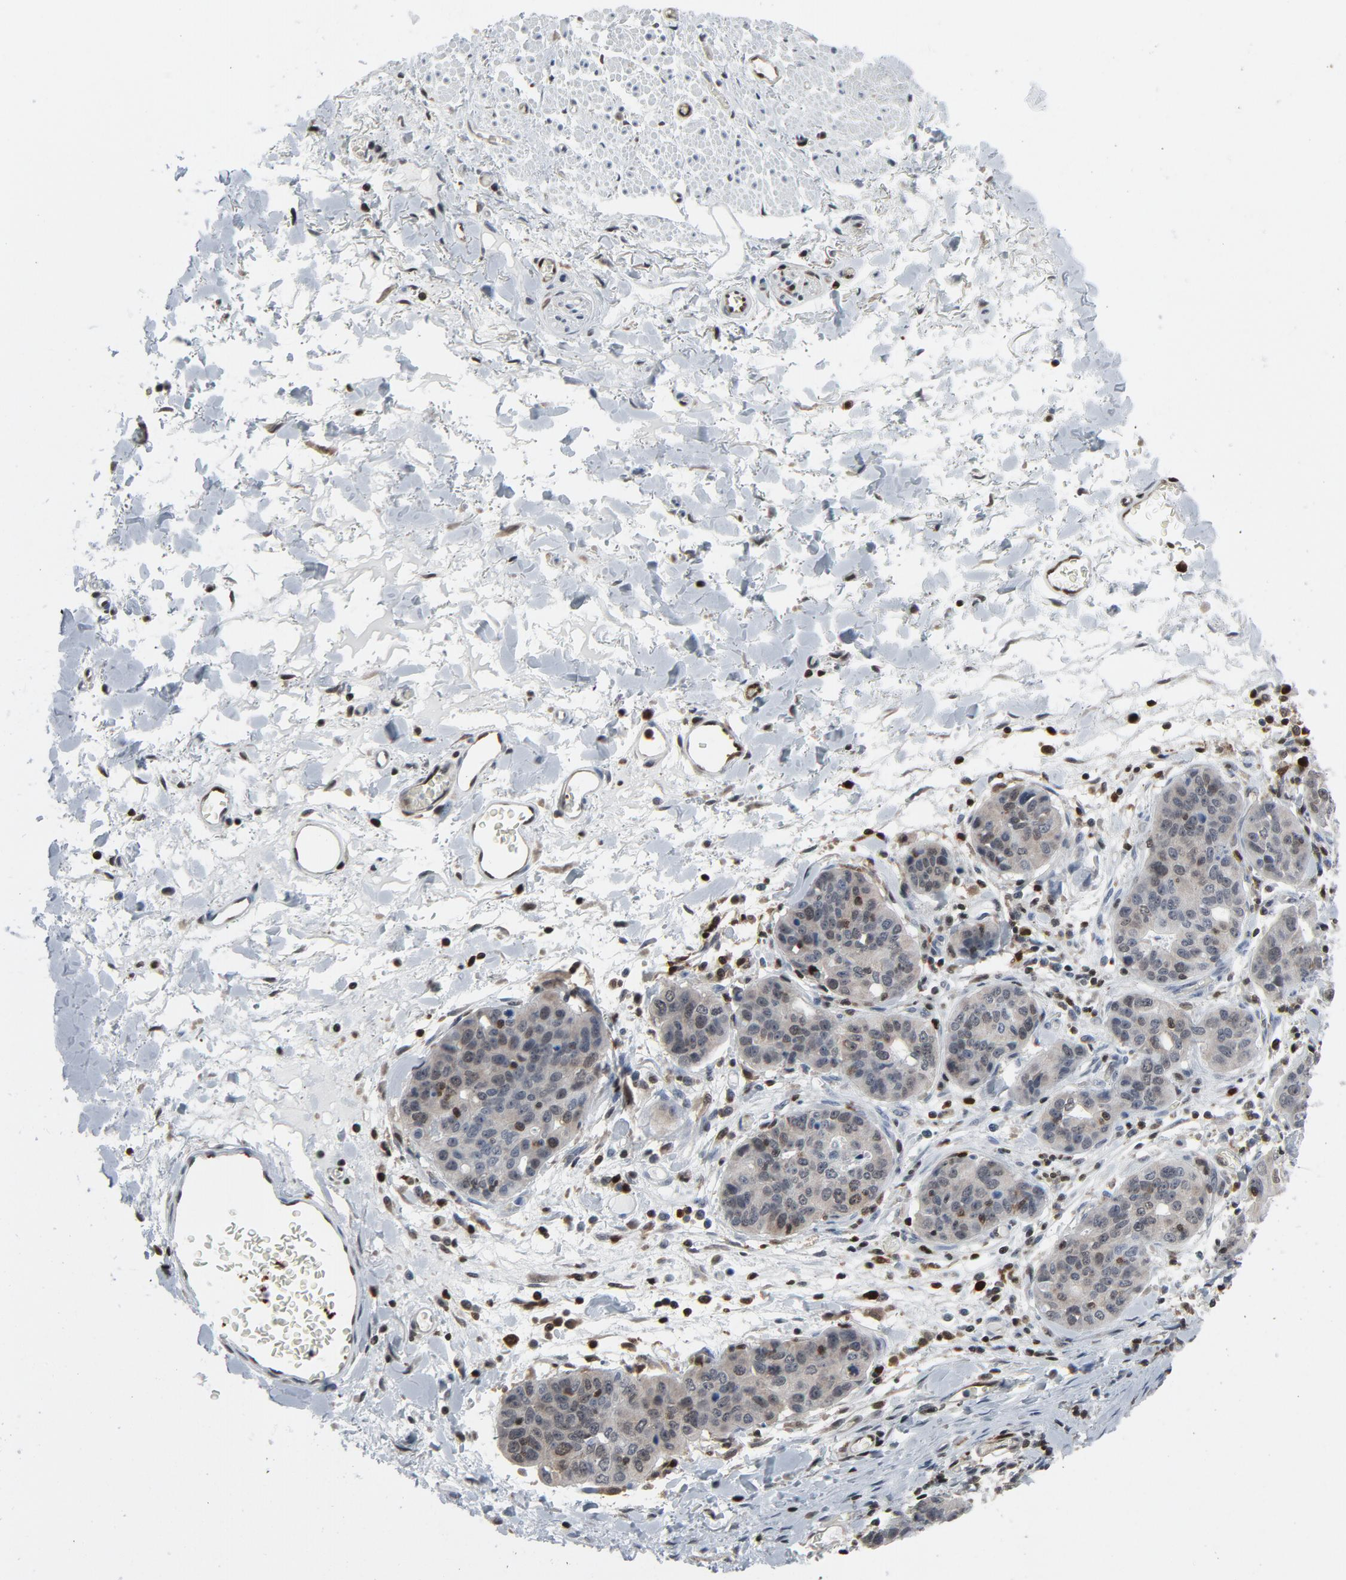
{"staining": {"intensity": "moderate", "quantity": "25%-75%", "location": "cytoplasmic/membranous"}, "tissue": "stomach cancer", "cell_type": "Tumor cells", "image_type": "cancer", "snomed": [{"axis": "morphology", "description": "Adenocarcinoma, NOS"}, {"axis": "topography", "description": "Esophagus"}, {"axis": "topography", "description": "Stomach"}], "caption": "Moderate cytoplasmic/membranous positivity is seen in about 25%-75% of tumor cells in stomach cancer (adenocarcinoma). The staining was performed using DAB, with brown indicating positive protein expression. Nuclei are stained blue with hematoxylin.", "gene": "STAT5A", "patient": {"sex": "male", "age": 74}}